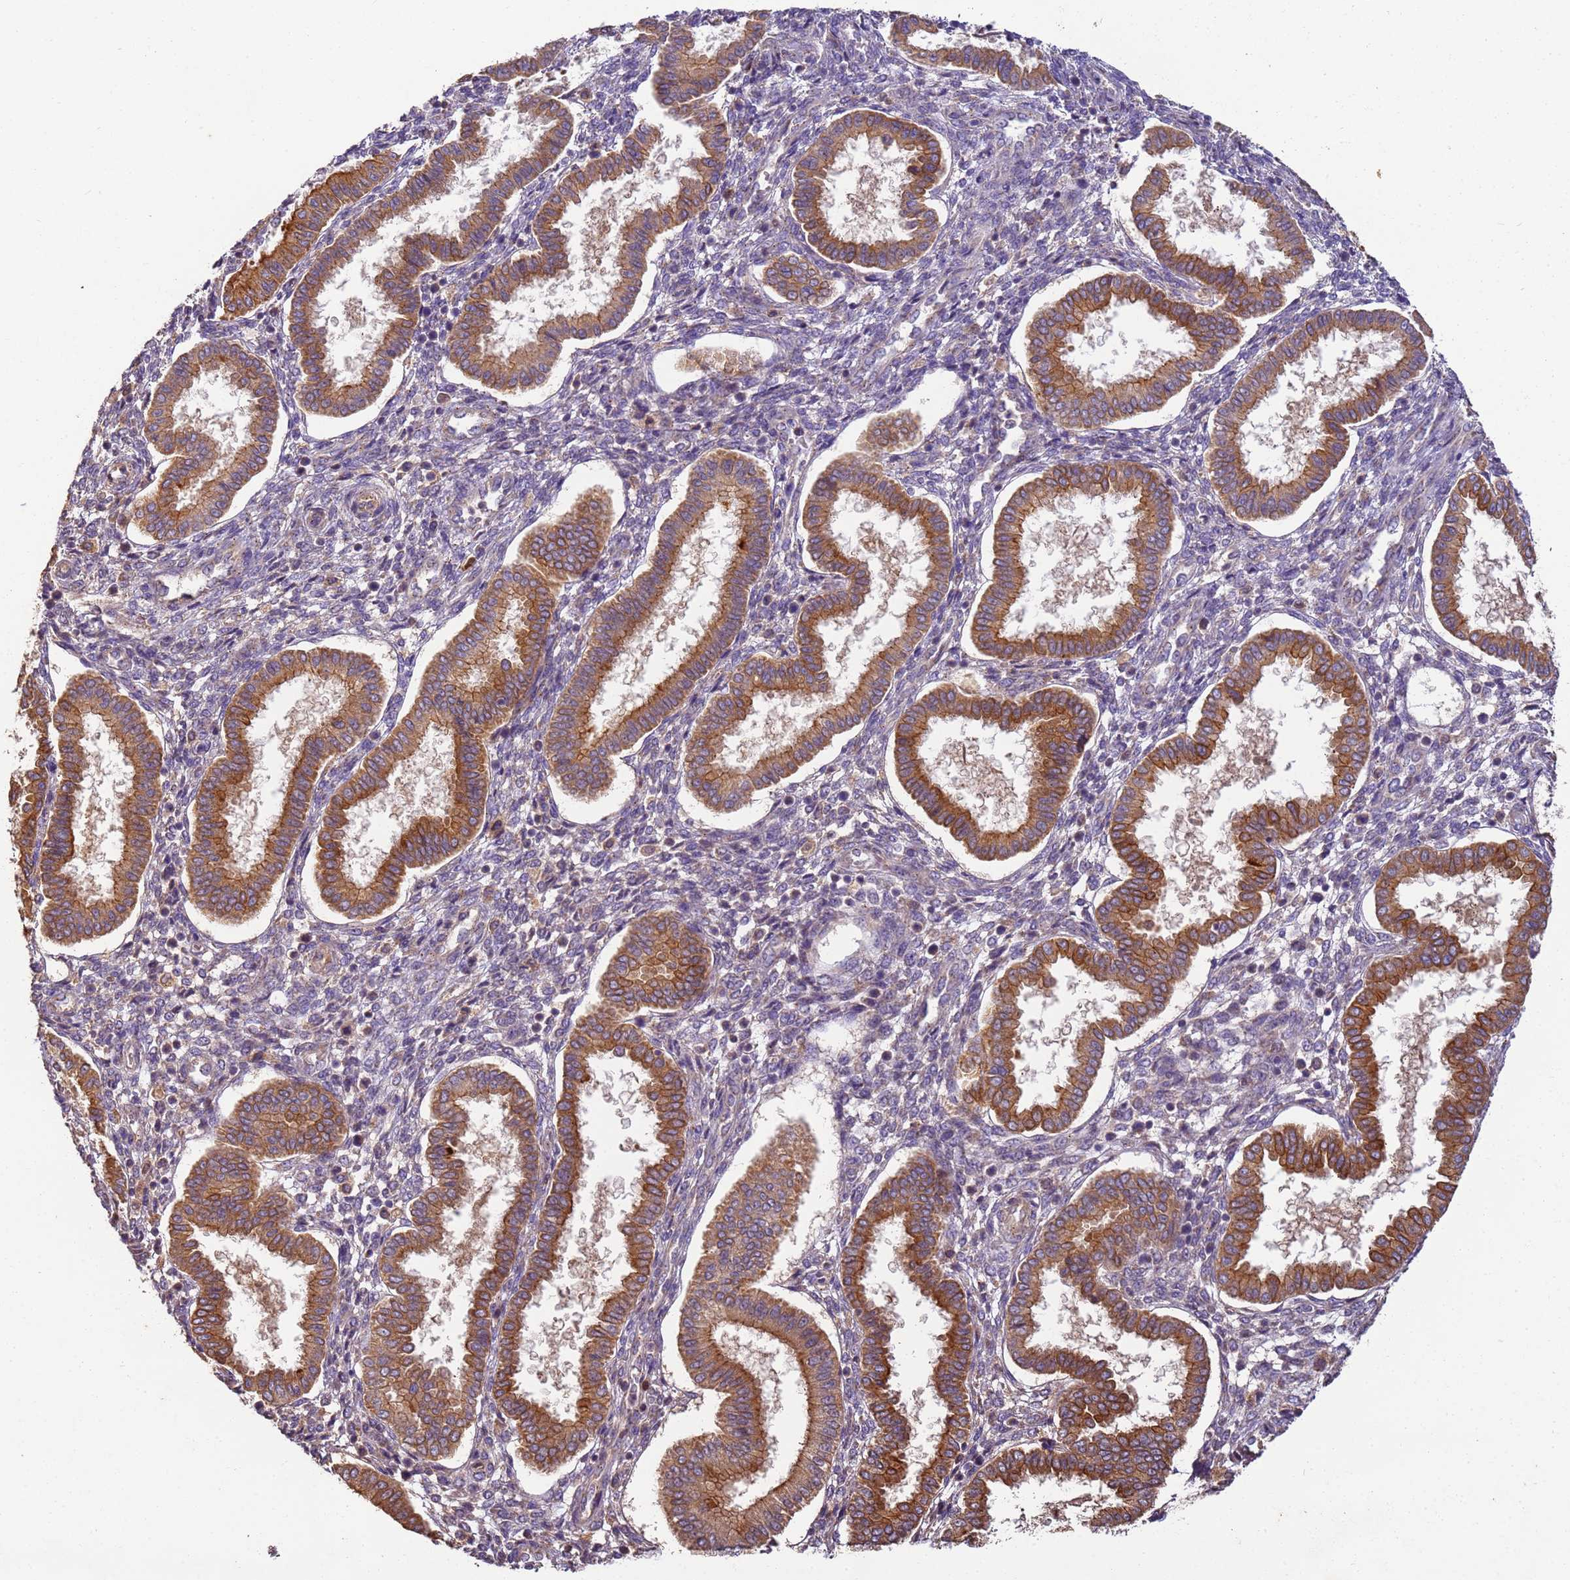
{"staining": {"intensity": "negative", "quantity": "none", "location": "none"}, "tissue": "endometrium", "cell_type": "Cells in endometrial stroma", "image_type": "normal", "snomed": [{"axis": "morphology", "description": "Normal tissue, NOS"}, {"axis": "topography", "description": "Endometrium"}], "caption": "IHC micrograph of normal endometrium stained for a protein (brown), which demonstrates no staining in cells in endometrial stroma.", "gene": "TIGAR", "patient": {"sex": "female", "age": 24}}